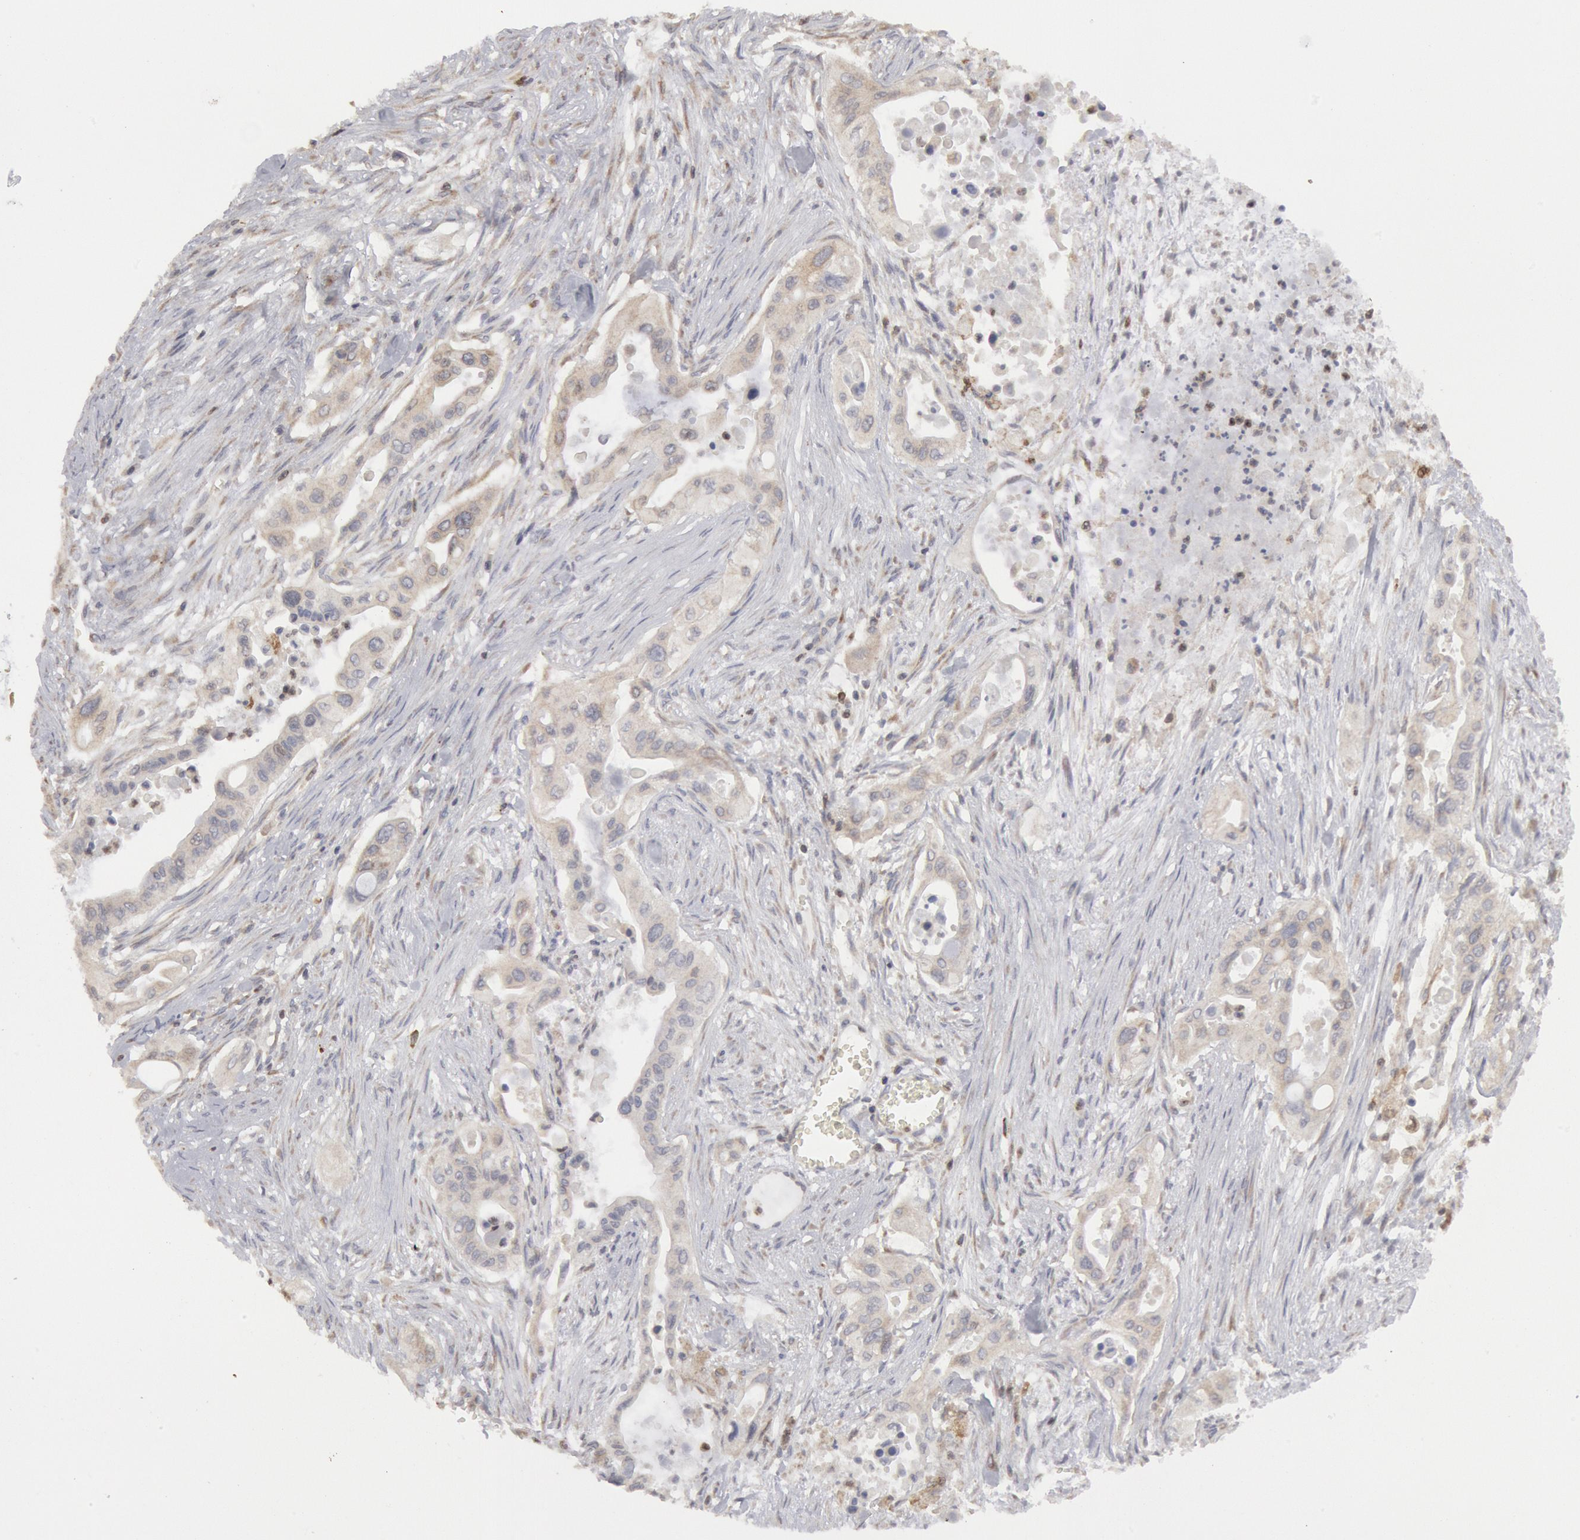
{"staining": {"intensity": "negative", "quantity": "none", "location": "none"}, "tissue": "pancreatic cancer", "cell_type": "Tumor cells", "image_type": "cancer", "snomed": [{"axis": "morphology", "description": "Adenocarcinoma, NOS"}, {"axis": "topography", "description": "Pancreas"}], "caption": "Tumor cells are negative for brown protein staining in pancreatic cancer (adenocarcinoma).", "gene": "OSBPL8", "patient": {"sex": "male", "age": 77}}